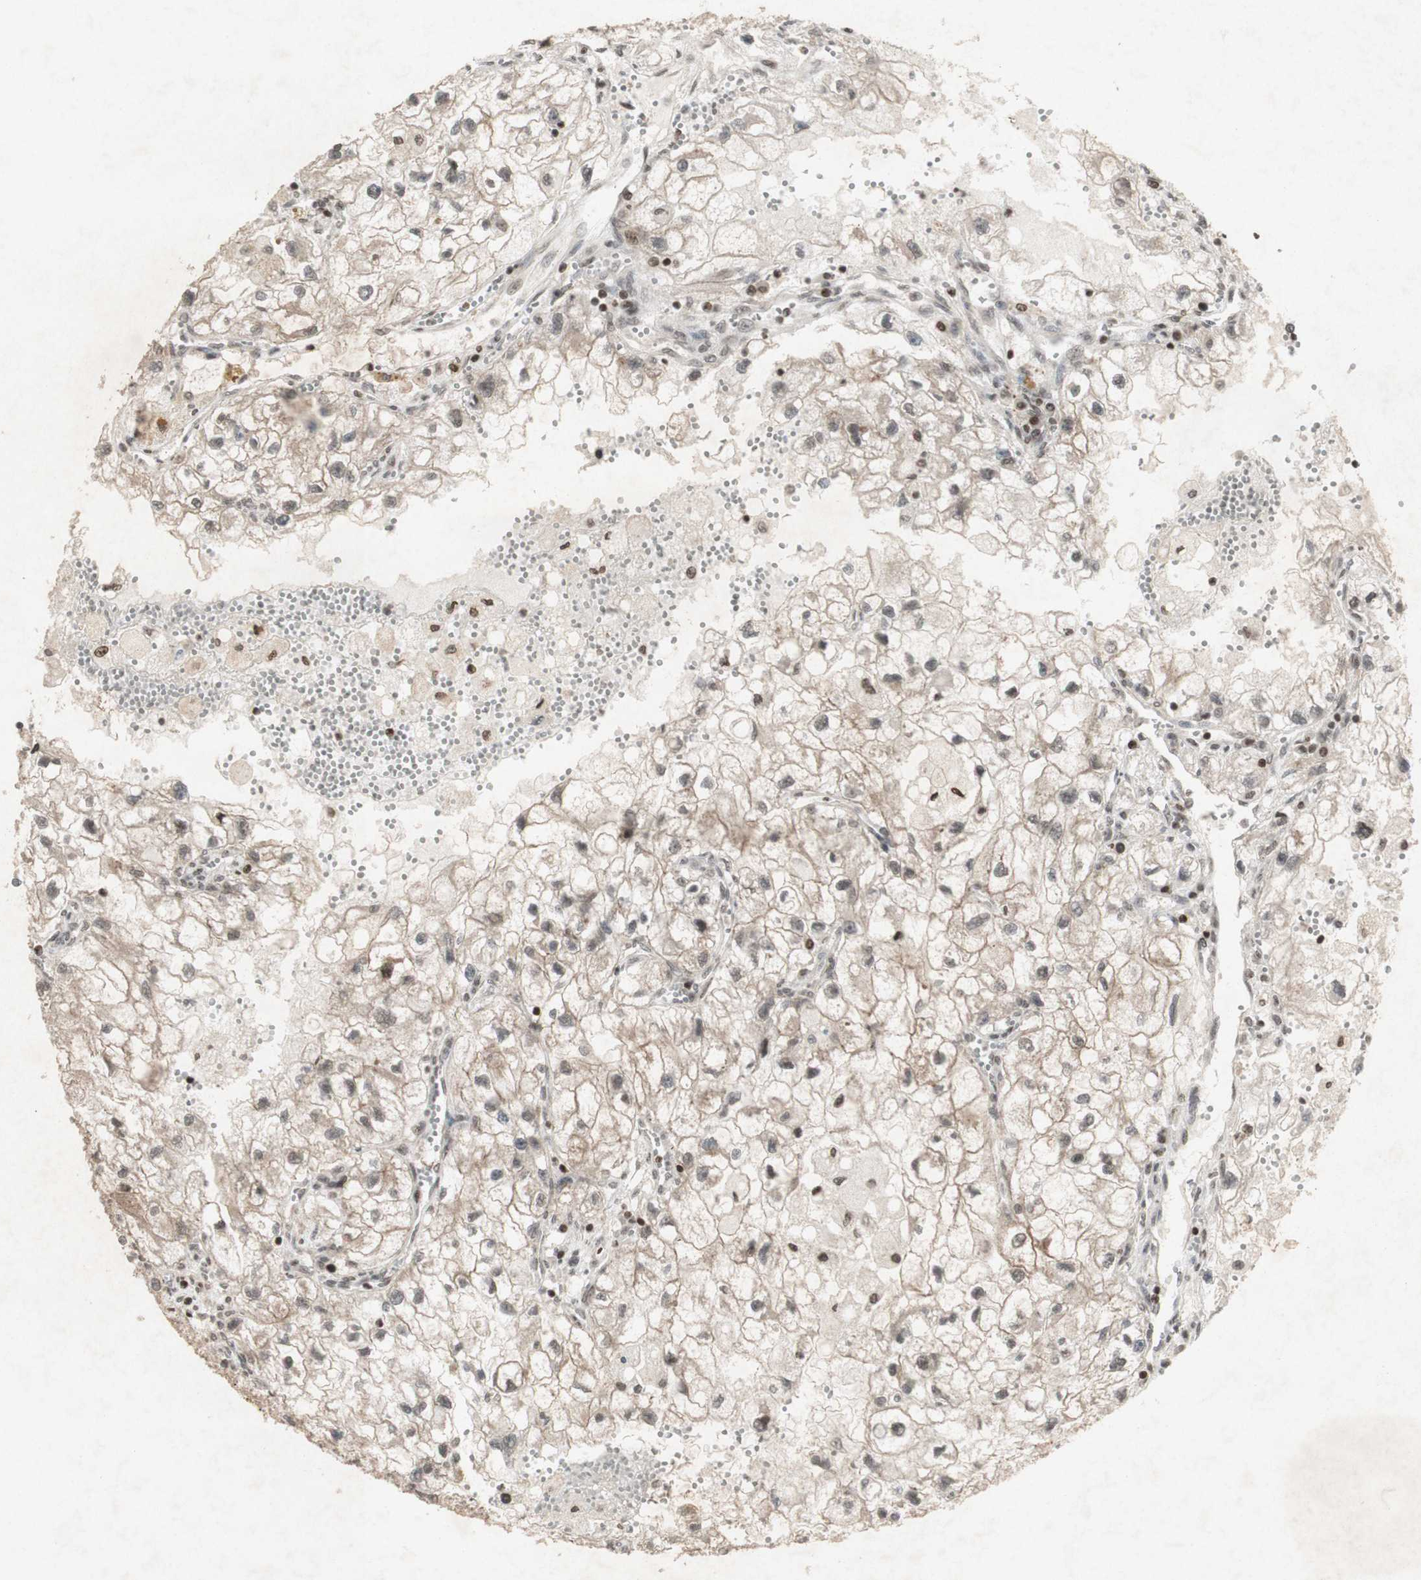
{"staining": {"intensity": "weak", "quantity": ">75%", "location": "cytoplasmic/membranous"}, "tissue": "renal cancer", "cell_type": "Tumor cells", "image_type": "cancer", "snomed": [{"axis": "morphology", "description": "Adenocarcinoma, NOS"}, {"axis": "topography", "description": "Kidney"}], "caption": "This is an image of immunohistochemistry staining of renal cancer, which shows weak positivity in the cytoplasmic/membranous of tumor cells.", "gene": "PLXNA1", "patient": {"sex": "female", "age": 70}}